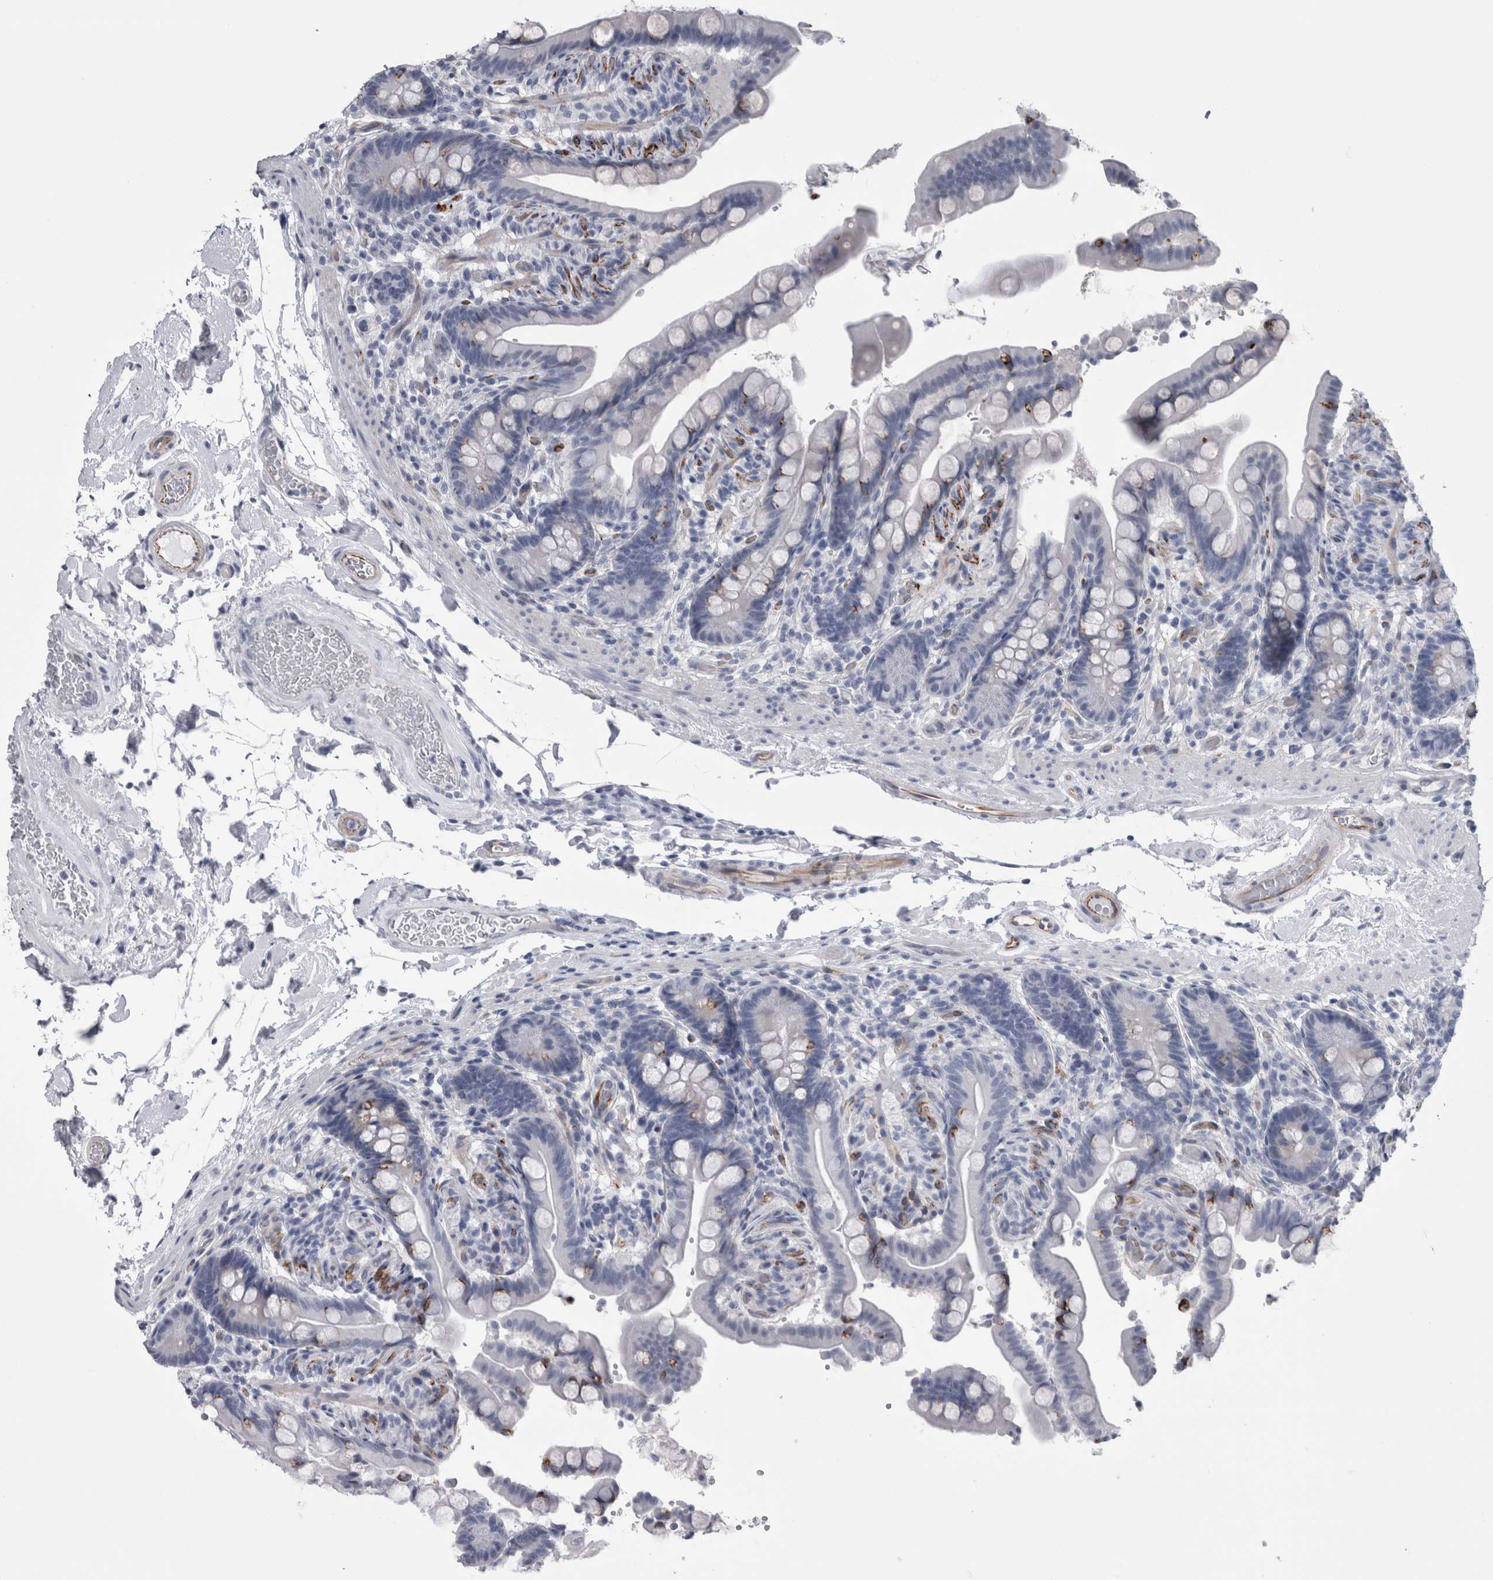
{"staining": {"intensity": "moderate", "quantity": ">75%", "location": "cytoplasmic/membranous"}, "tissue": "colon", "cell_type": "Endothelial cells", "image_type": "normal", "snomed": [{"axis": "morphology", "description": "Normal tissue, NOS"}, {"axis": "topography", "description": "Smooth muscle"}, {"axis": "topography", "description": "Colon"}], "caption": "This micrograph displays IHC staining of unremarkable colon, with medium moderate cytoplasmic/membranous positivity in about >75% of endothelial cells.", "gene": "VWDE", "patient": {"sex": "male", "age": 73}}